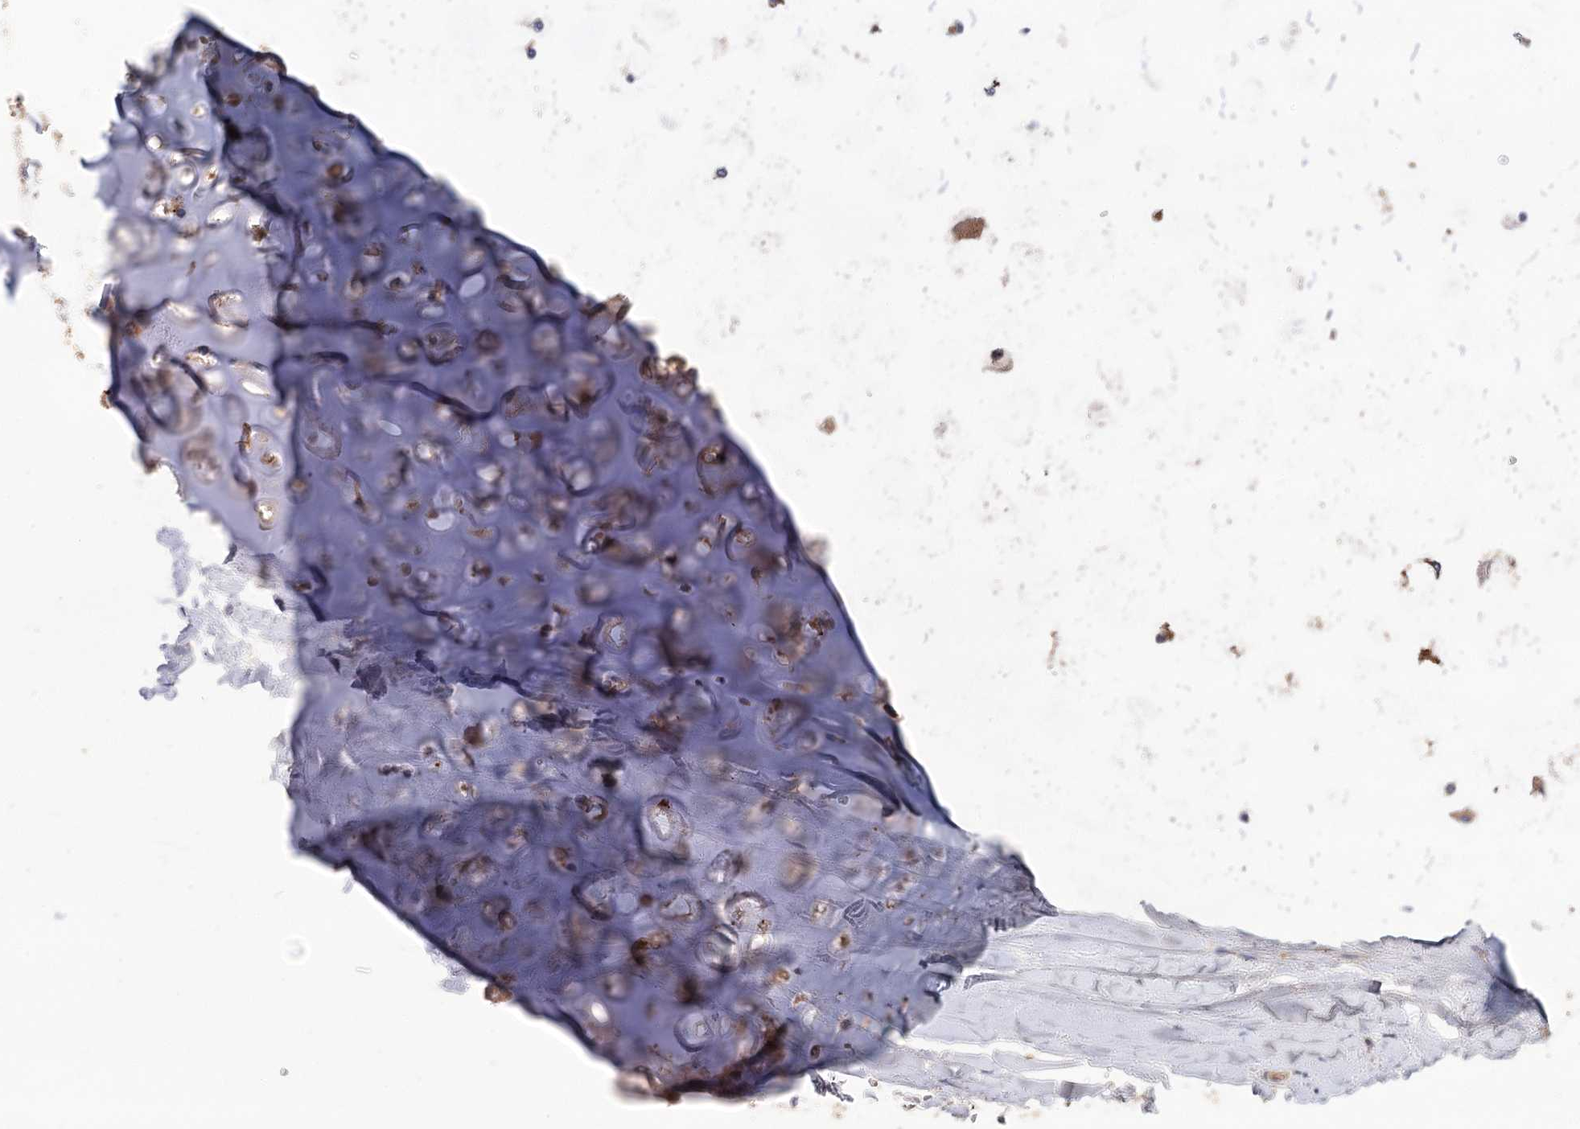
{"staining": {"intensity": "weak", "quantity": "<25%", "location": "cytoplasmic/membranous"}, "tissue": "adipose tissue", "cell_type": "Adipocytes", "image_type": "normal", "snomed": [{"axis": "morphology", "description": "Normal tissue, NOS"}, {"axis": "topography", "description": "Lymph node"}, {"axis": "topography", "description": "Bronchus"}], "caption": "Immunohistochemistry of unremarkable human adipose tissue exhibits no expression in adipocytes.", "gene": "PBLD", "patient": {"sex": "male", "age": 63}}